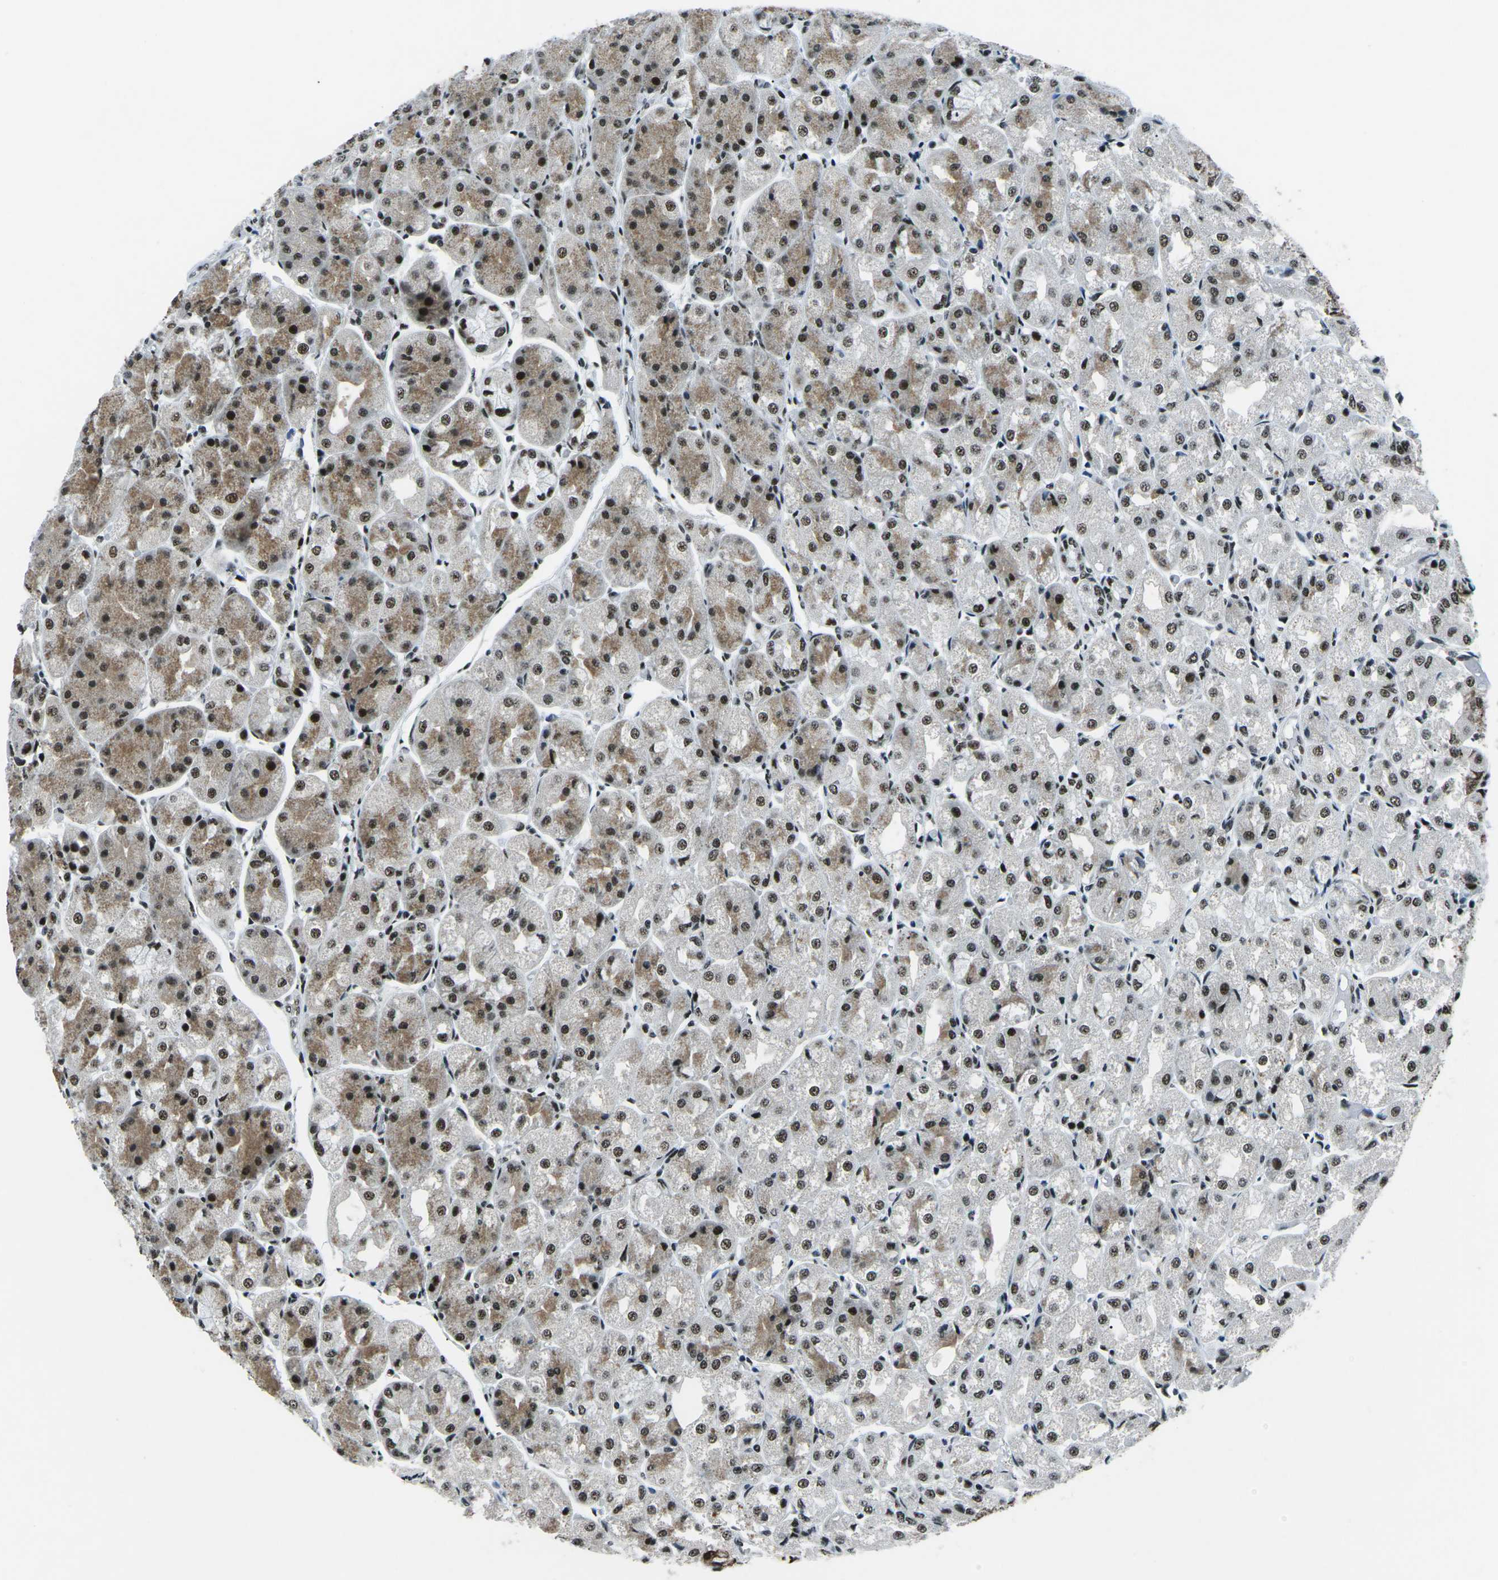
{"staining": {"intensity": "strong", "quantity": ">75%", "location": "cytoplasmic/membranous,nuclear"}, "tissue": "stomach", "cell_type": "Glandular cells", "image_type": "normal", "snomed": [{"axis": "morphology", "description": "Normal tissue, NOS"}, {"axis": "topography", "description": "Stomach, upper"}], "caption": "Glandular cells reveal high levels of strong cytoplasmic/membranous,nuclear staining in about >75% of cells in unremarkable stomach.", "gene": "RBL2", "patient": {"sex": "male", "age": 72}}